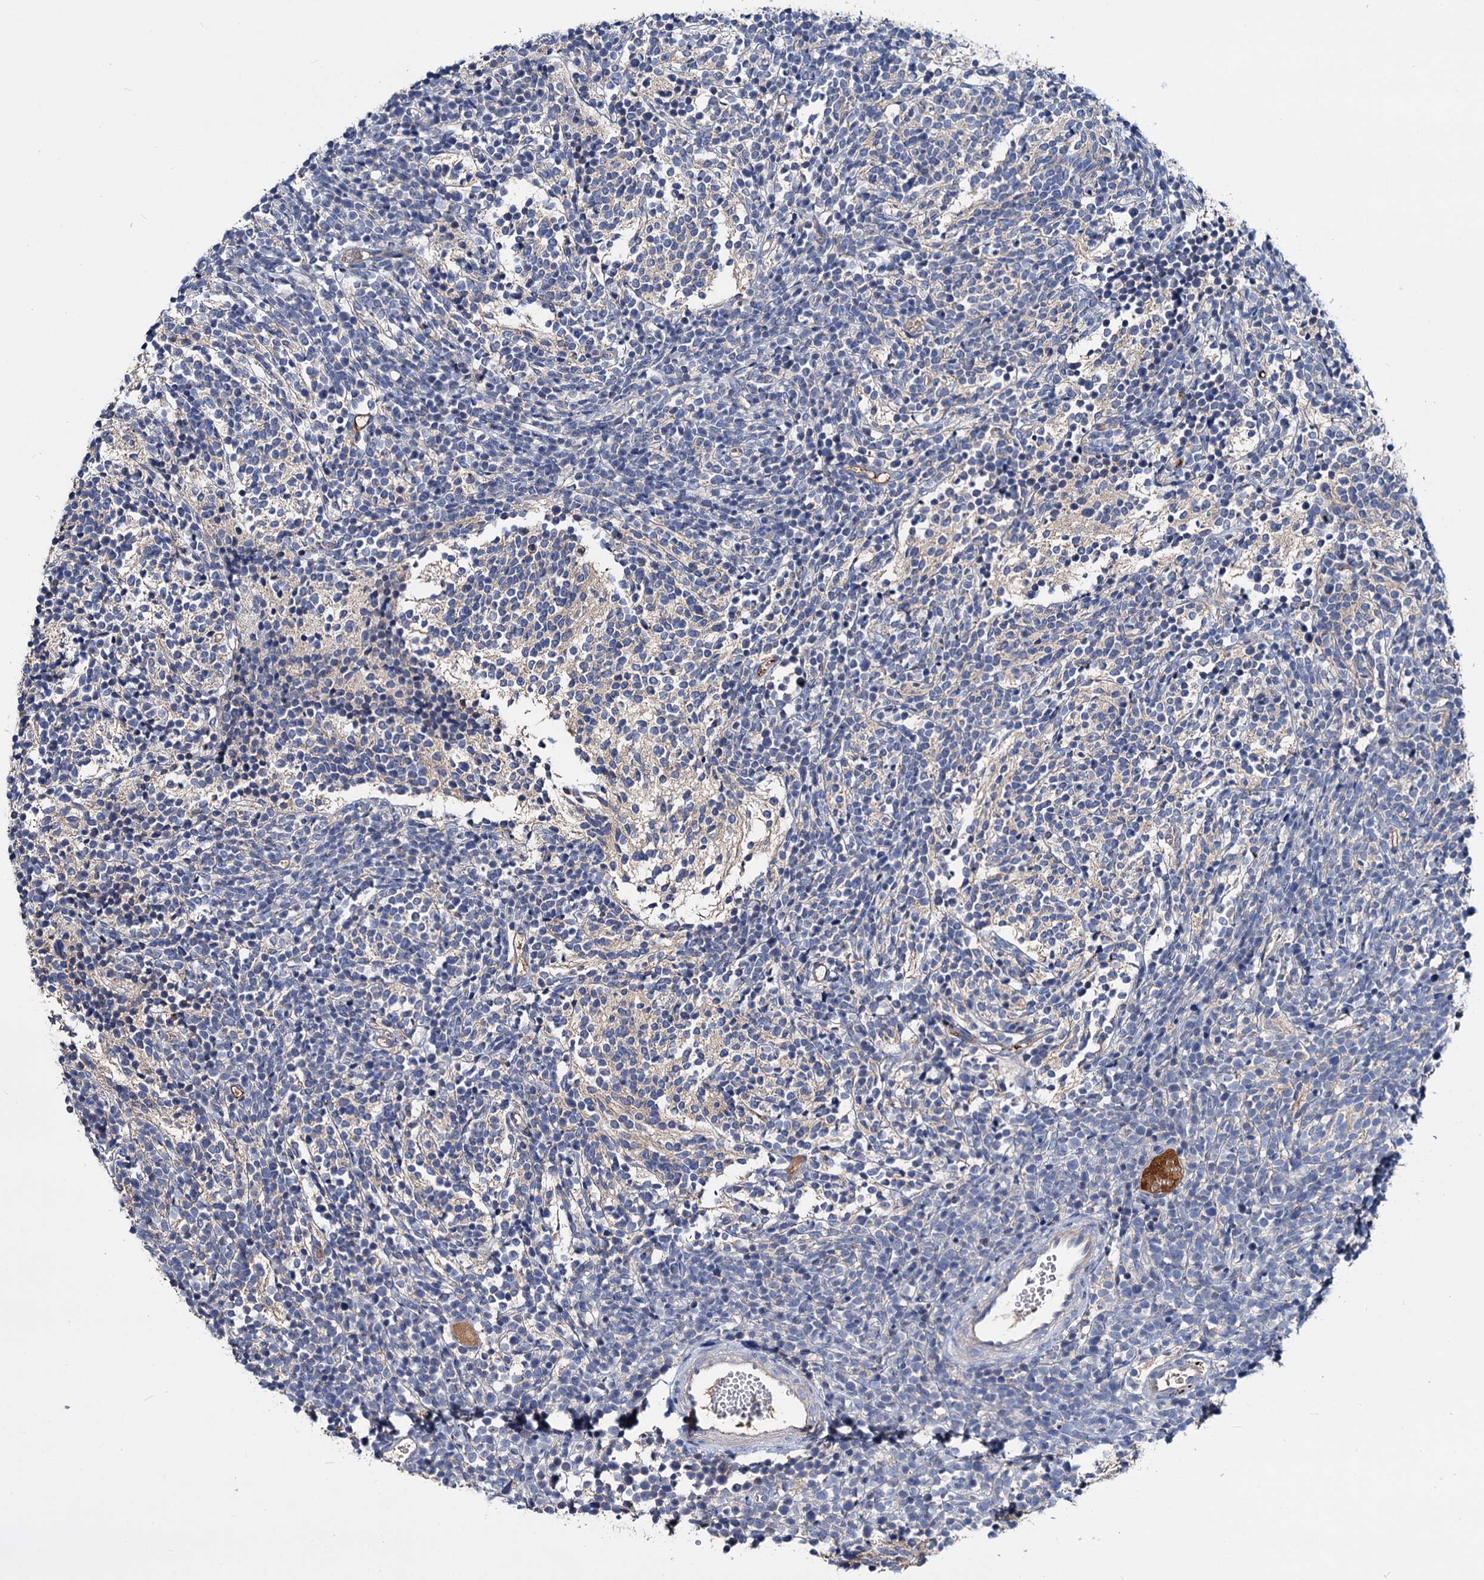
{"staining": {"intensity": "negative", "quantity": "none", "location": "none"}, "tissue": "glioma", "cell_type": "Tumor cells", "image_type": "cancer", "snomed": [{"axis": "morphology", "description": "Glioma, malignant, Low grade"}, {"axis": "topography", "description": "Brain"}], "caption": "High magnification brightfield microscopy of low-grade glioma (malignant) stained with DAB (3,3'-diaminobenzidine) (brown) and counterstained with hematoxylin (blue): tumor cells show no significant positivity.", "gene": "ACY3", "patient": {"sex": "female", "age": 1}}